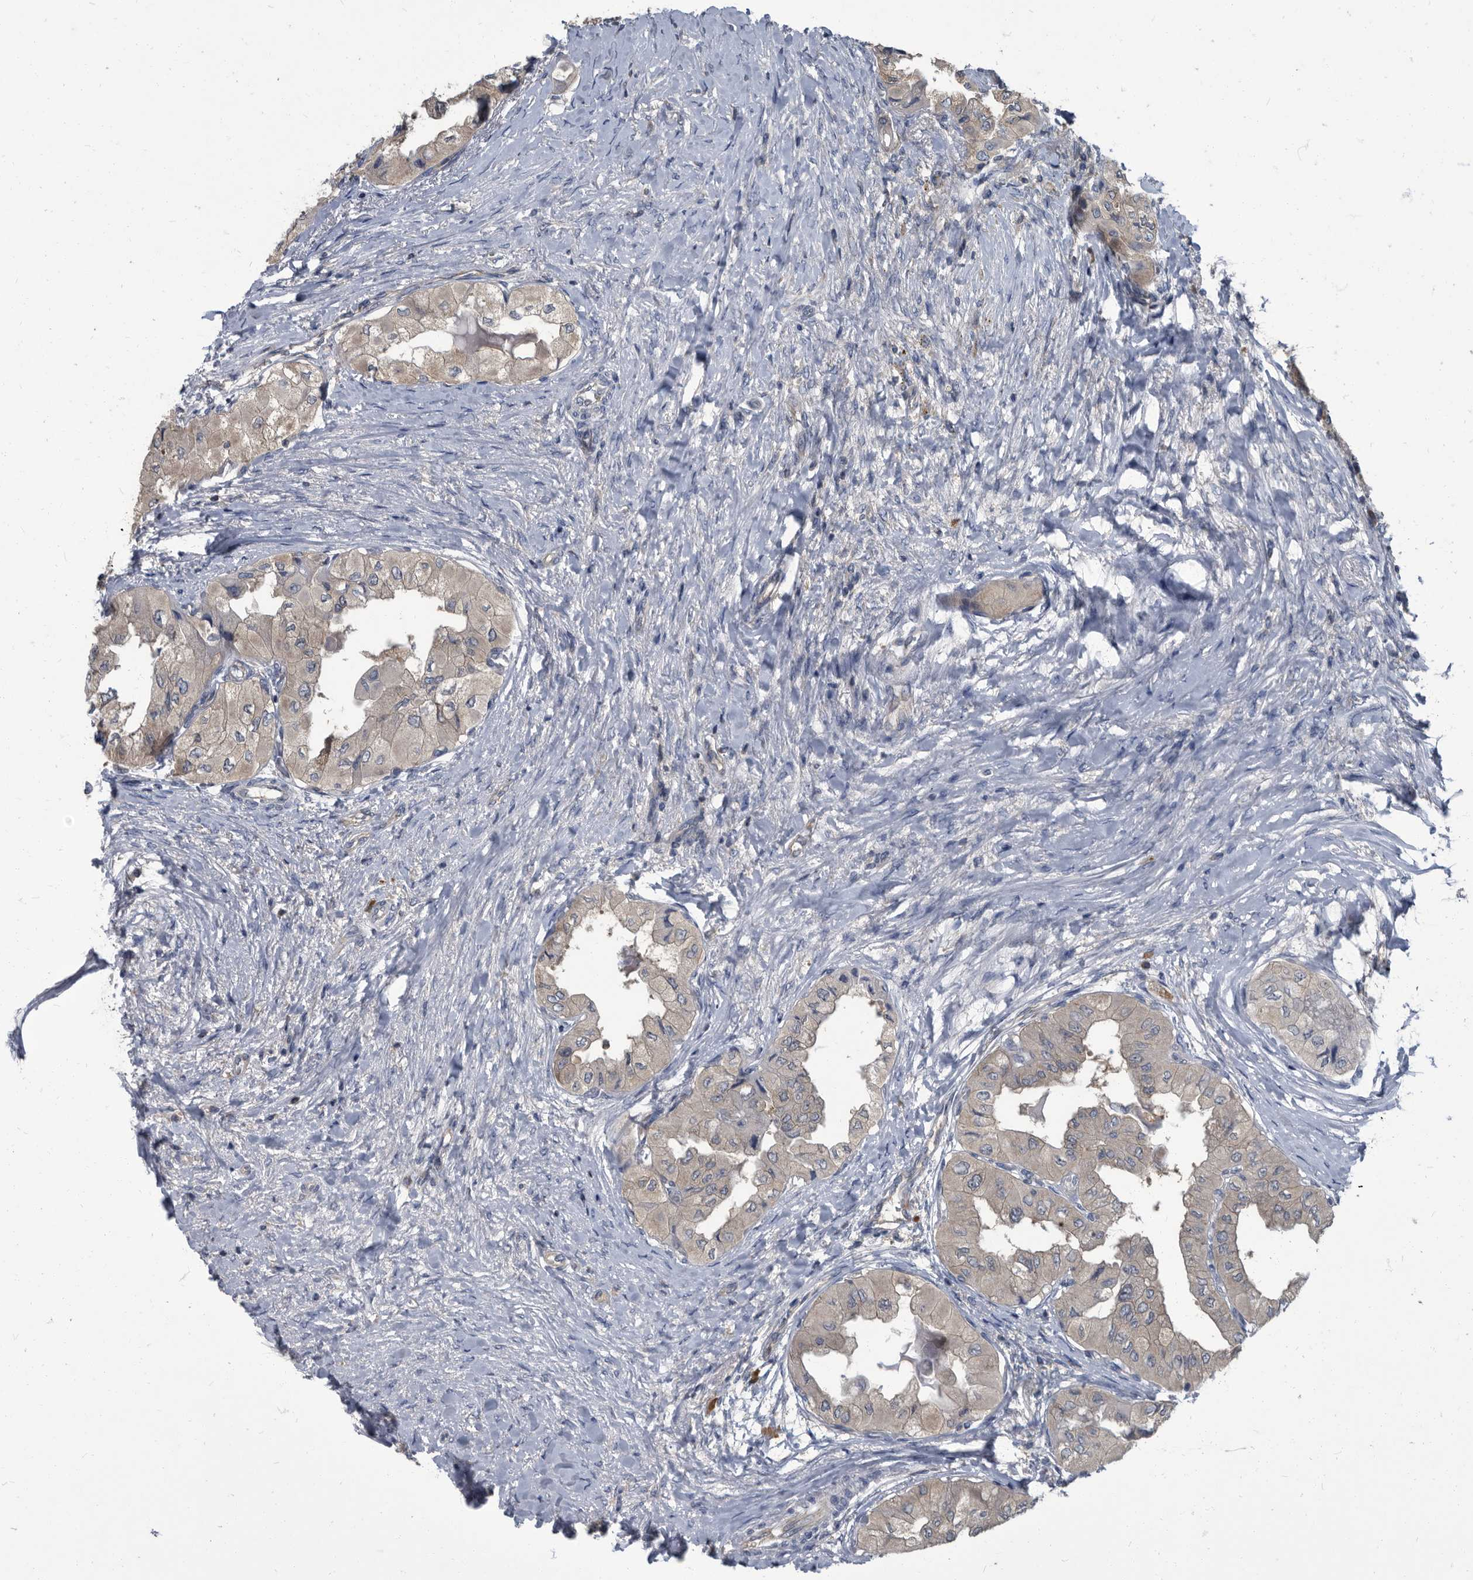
{"staining": {"intensity": "weak", "quantity": "25%-75%", "location": "cytoplasmic/membranous"}, "tissue": "thyroid cancer", "cell_type": "Tumor cells", "image_type": "cancer", "snomed": [{"axis": "morphology", "description": "Papillary adenocarcinoma, NOS"}, {"axis": "topography", "description": "Thyroid gland"}], "caption": "Human thyroid cancer (papillary adenocarcinoma) stained with a brown dye exhibits weak cytoplasmic/membranous positive staining in about 25%-75% of tumor cells.", "gene": "CDV3", "patient": {"sex": "female", "age": 59}}